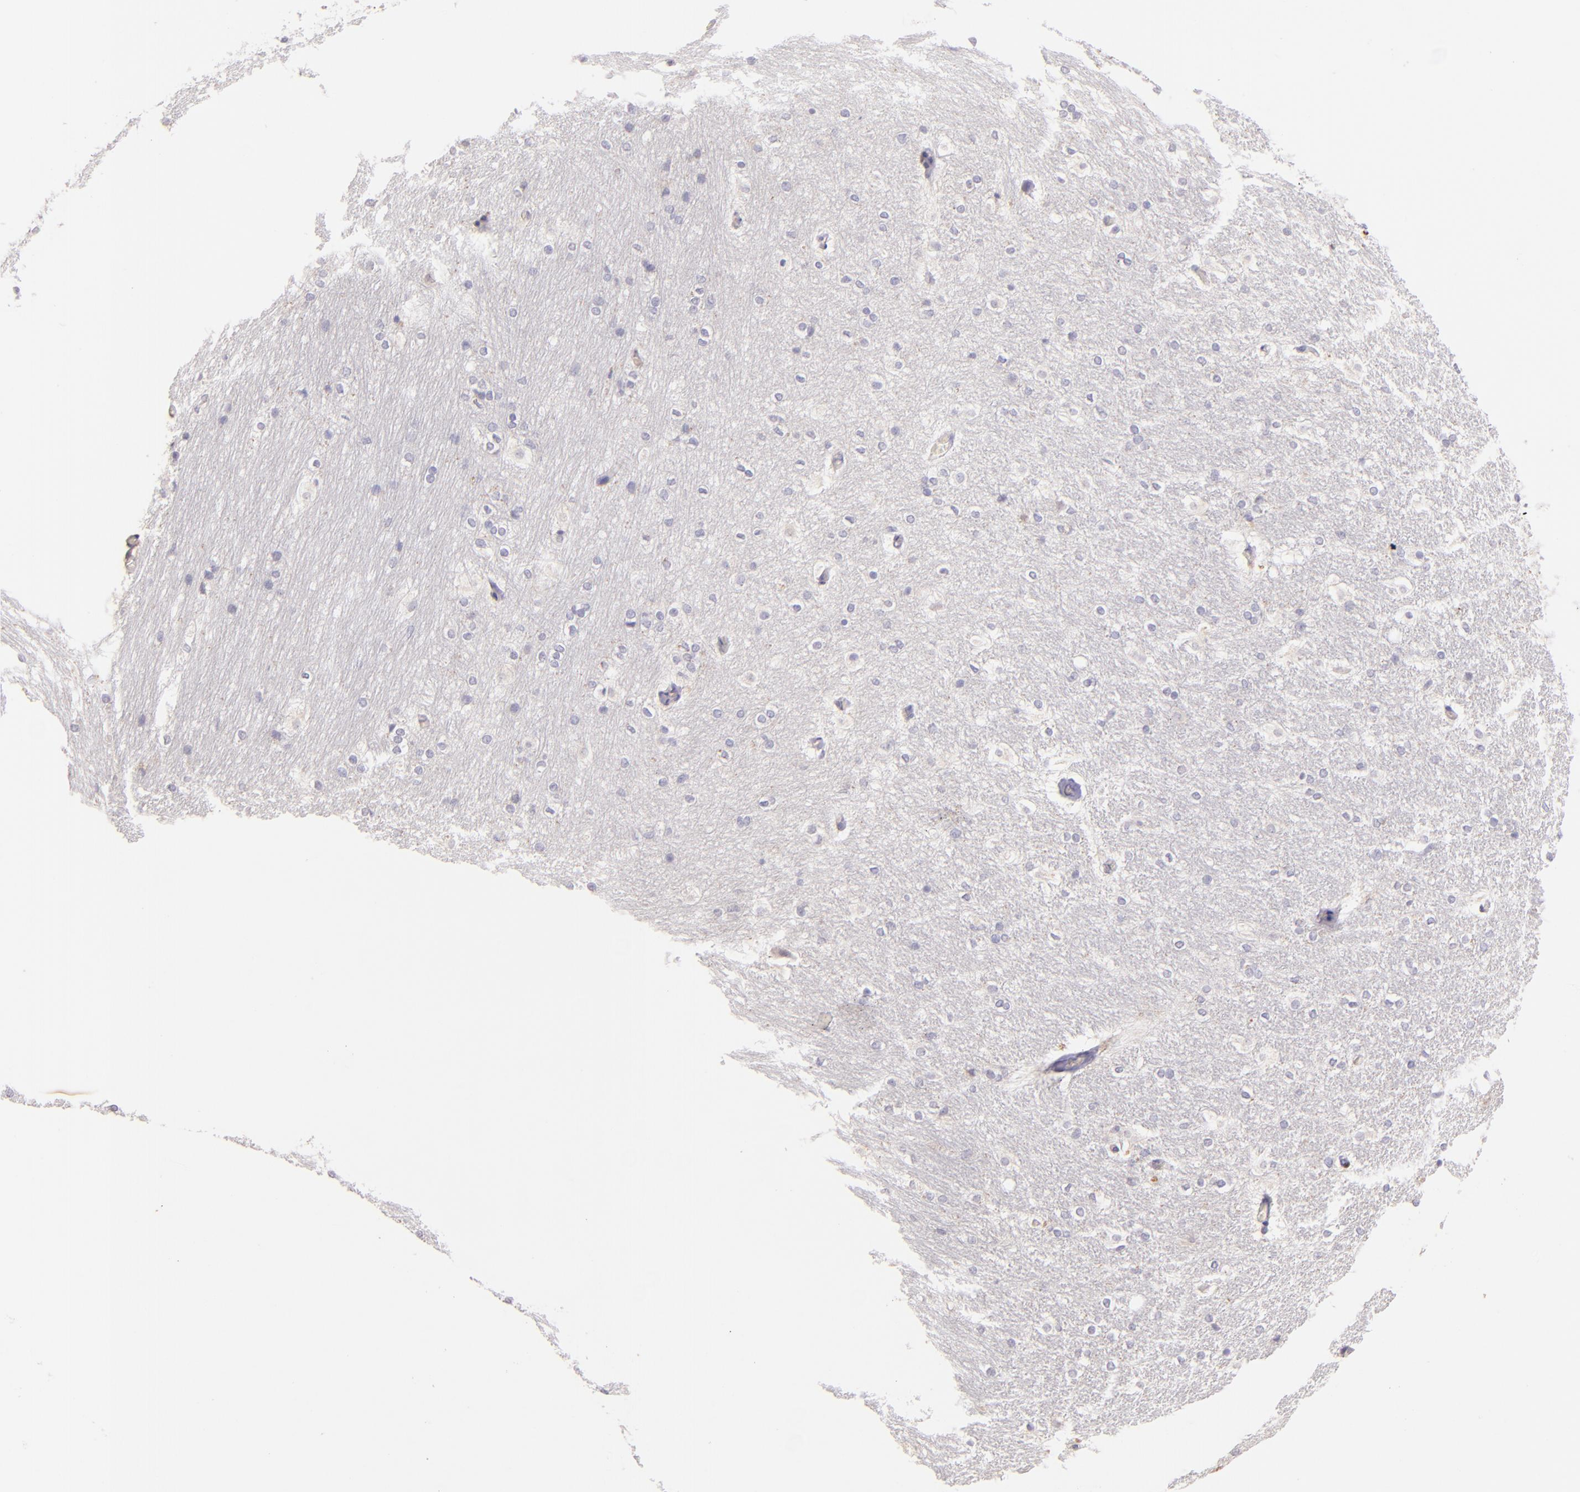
{"staining": {"intensity": "weak", "quantity": "<25%", "location": "cytoplasmic/membranous"}, "tissue": "hippocampus", "cell_type": "Glial cells", "image_type": "normal", "snomed": [{"axis": "morphology", "description": "Normal tissue, NOS"}, {"axis": "topography", "description": "Hippocampus"}], "caption": "High magnification brightfield microscopy of normal hippocampus stained with DAB (brown) and counterstained with hematoxylin (blue): glial cells show no significant expression. (Brightfield microscopy of DAB (3,3'-diaminobenzidine) immunohistochemistry at high magnification).", "gene": "ZAP70", "patient": {"sex": "female", "age": 19}}